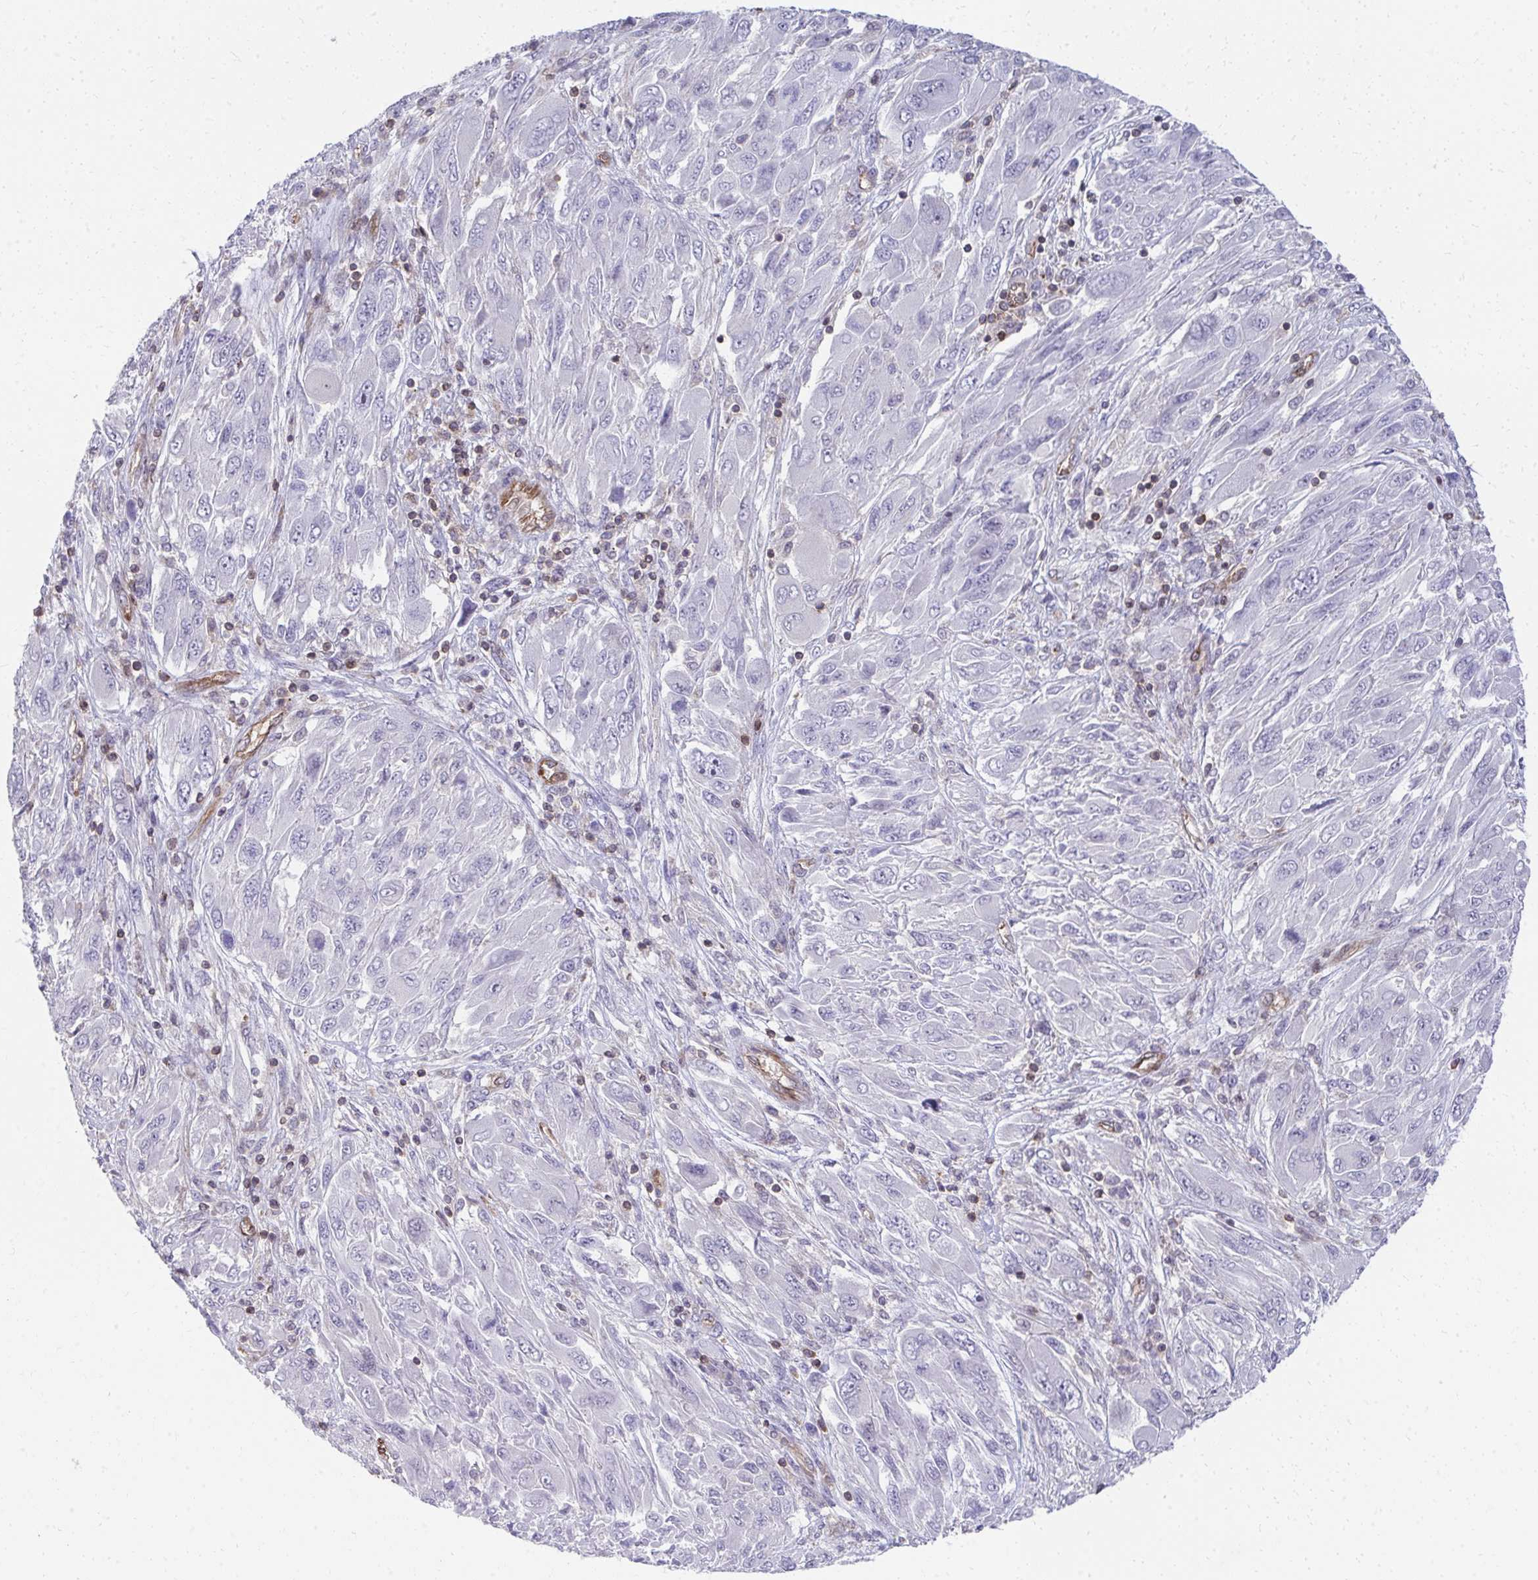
{"staining": {"intensity": "negative", "quantity": "none", "location": "none"}, "tissue": "melanoma", "cell_type": "Tumor cells", "image_type": "cancer", "snomed": [{"axis": "morphology", "description": "Malignant melanoma, NOS"}, {"axis": "topography", "description": "Skin"}], "caption": "Malignant melanoma stained for a protein using immunohistochemistry reveals no staining tumor cells.", "gene": "FOXN3", "patient": {"sex": "female", "age": 91}}